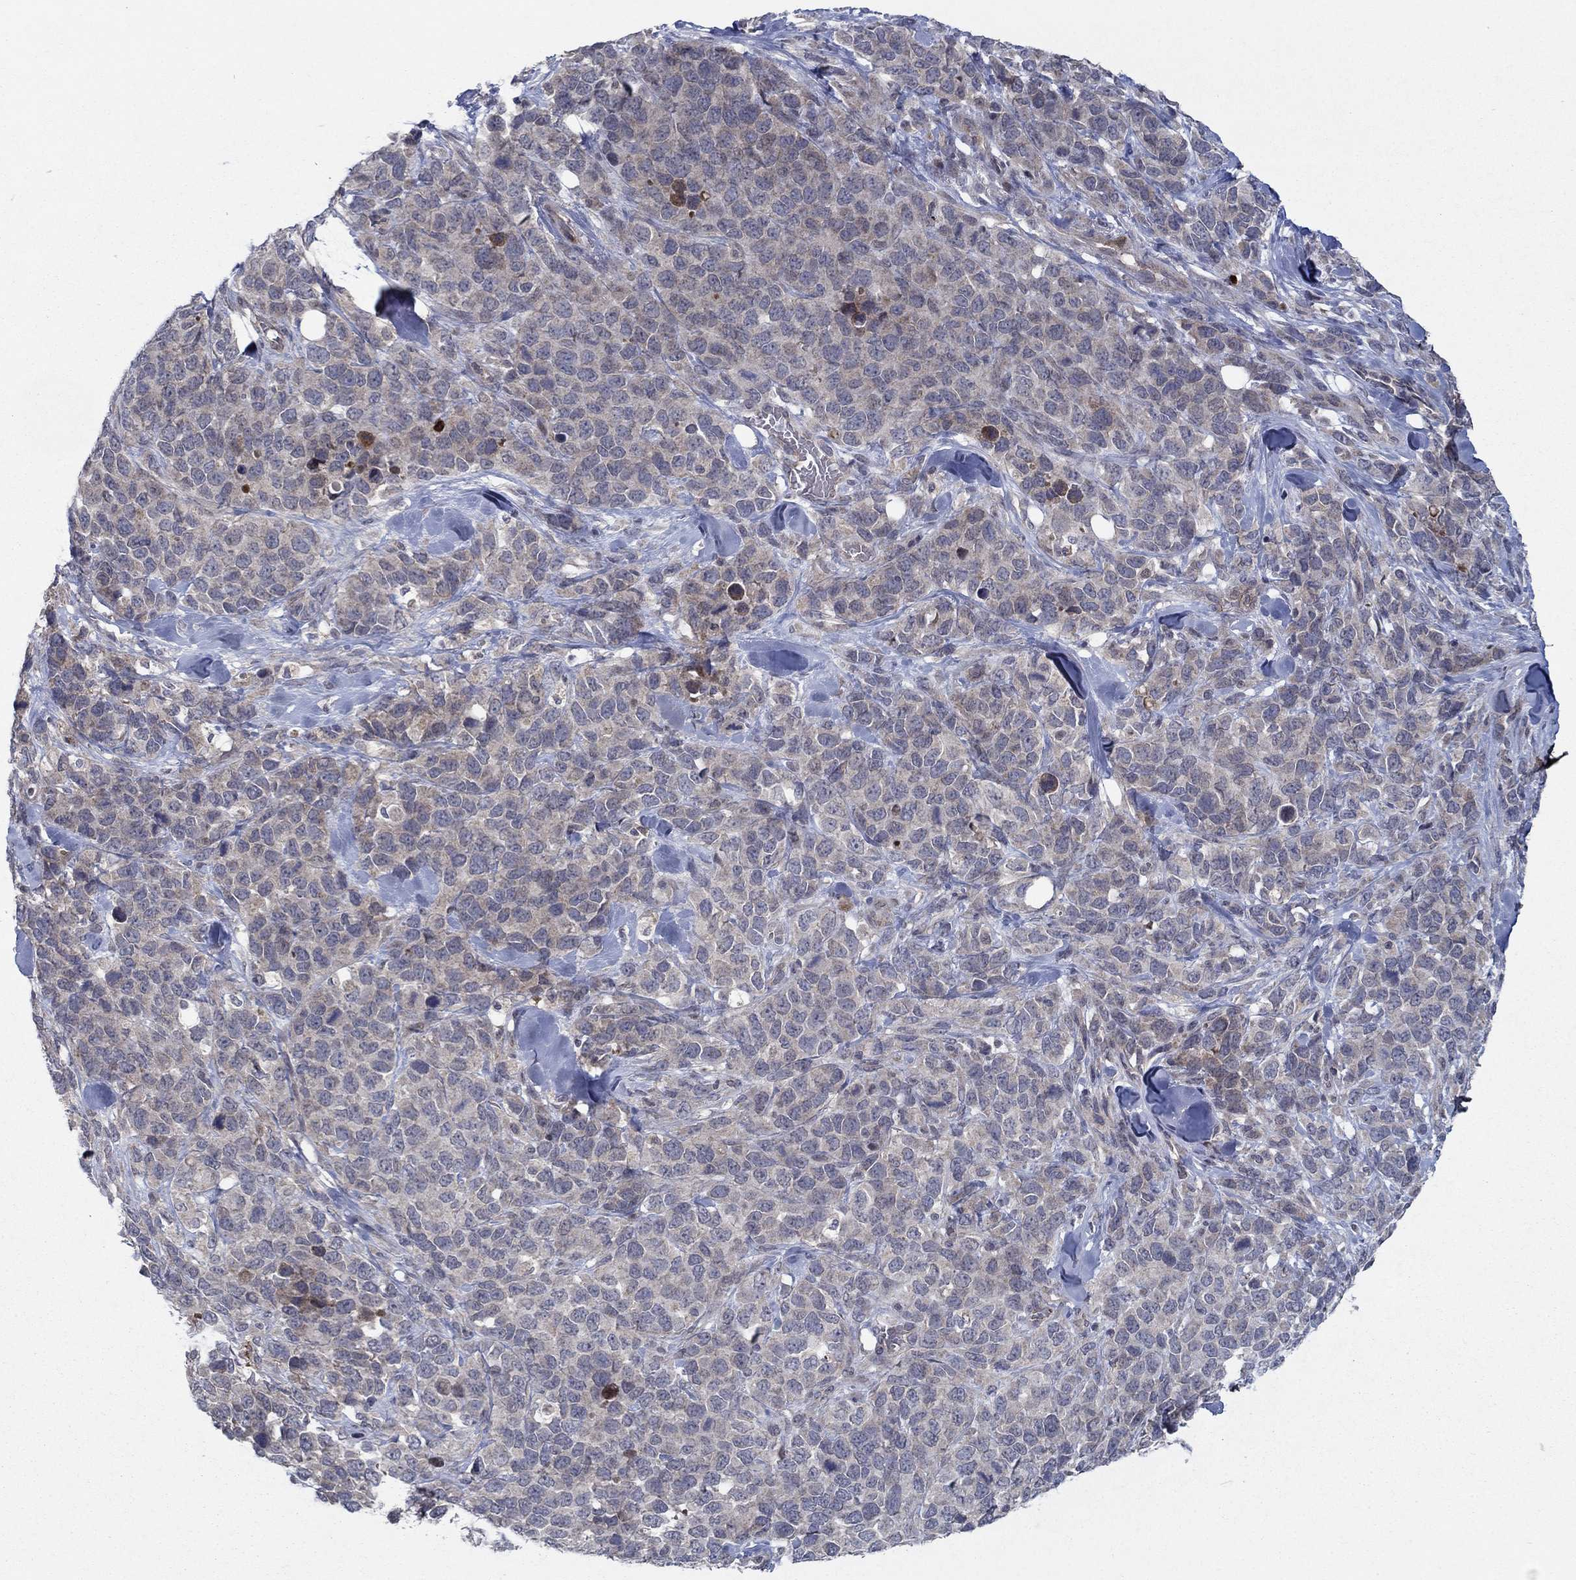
{"staining": {"intensity": "weak", "quantity": "25%-75%", "location": "cytoplasmic/membranous"}, "tissue": "melanoma", "cell_type": "Tumor cells", "image_type": "cancer", "snomed": [{"axis": "morphology", "description": "Malignant melanoma, Metastatic site"}, {"axis": "topography", "description": "Skin"}], "caption": "Protein analysis of malignant melanoma (metastatic site) tissue reveals weak cytoplasmic/membranous positivity in about 25%-75% of tumor cells.", "gene": "IL4", "patient": {"sex": "male", "age": 84}}